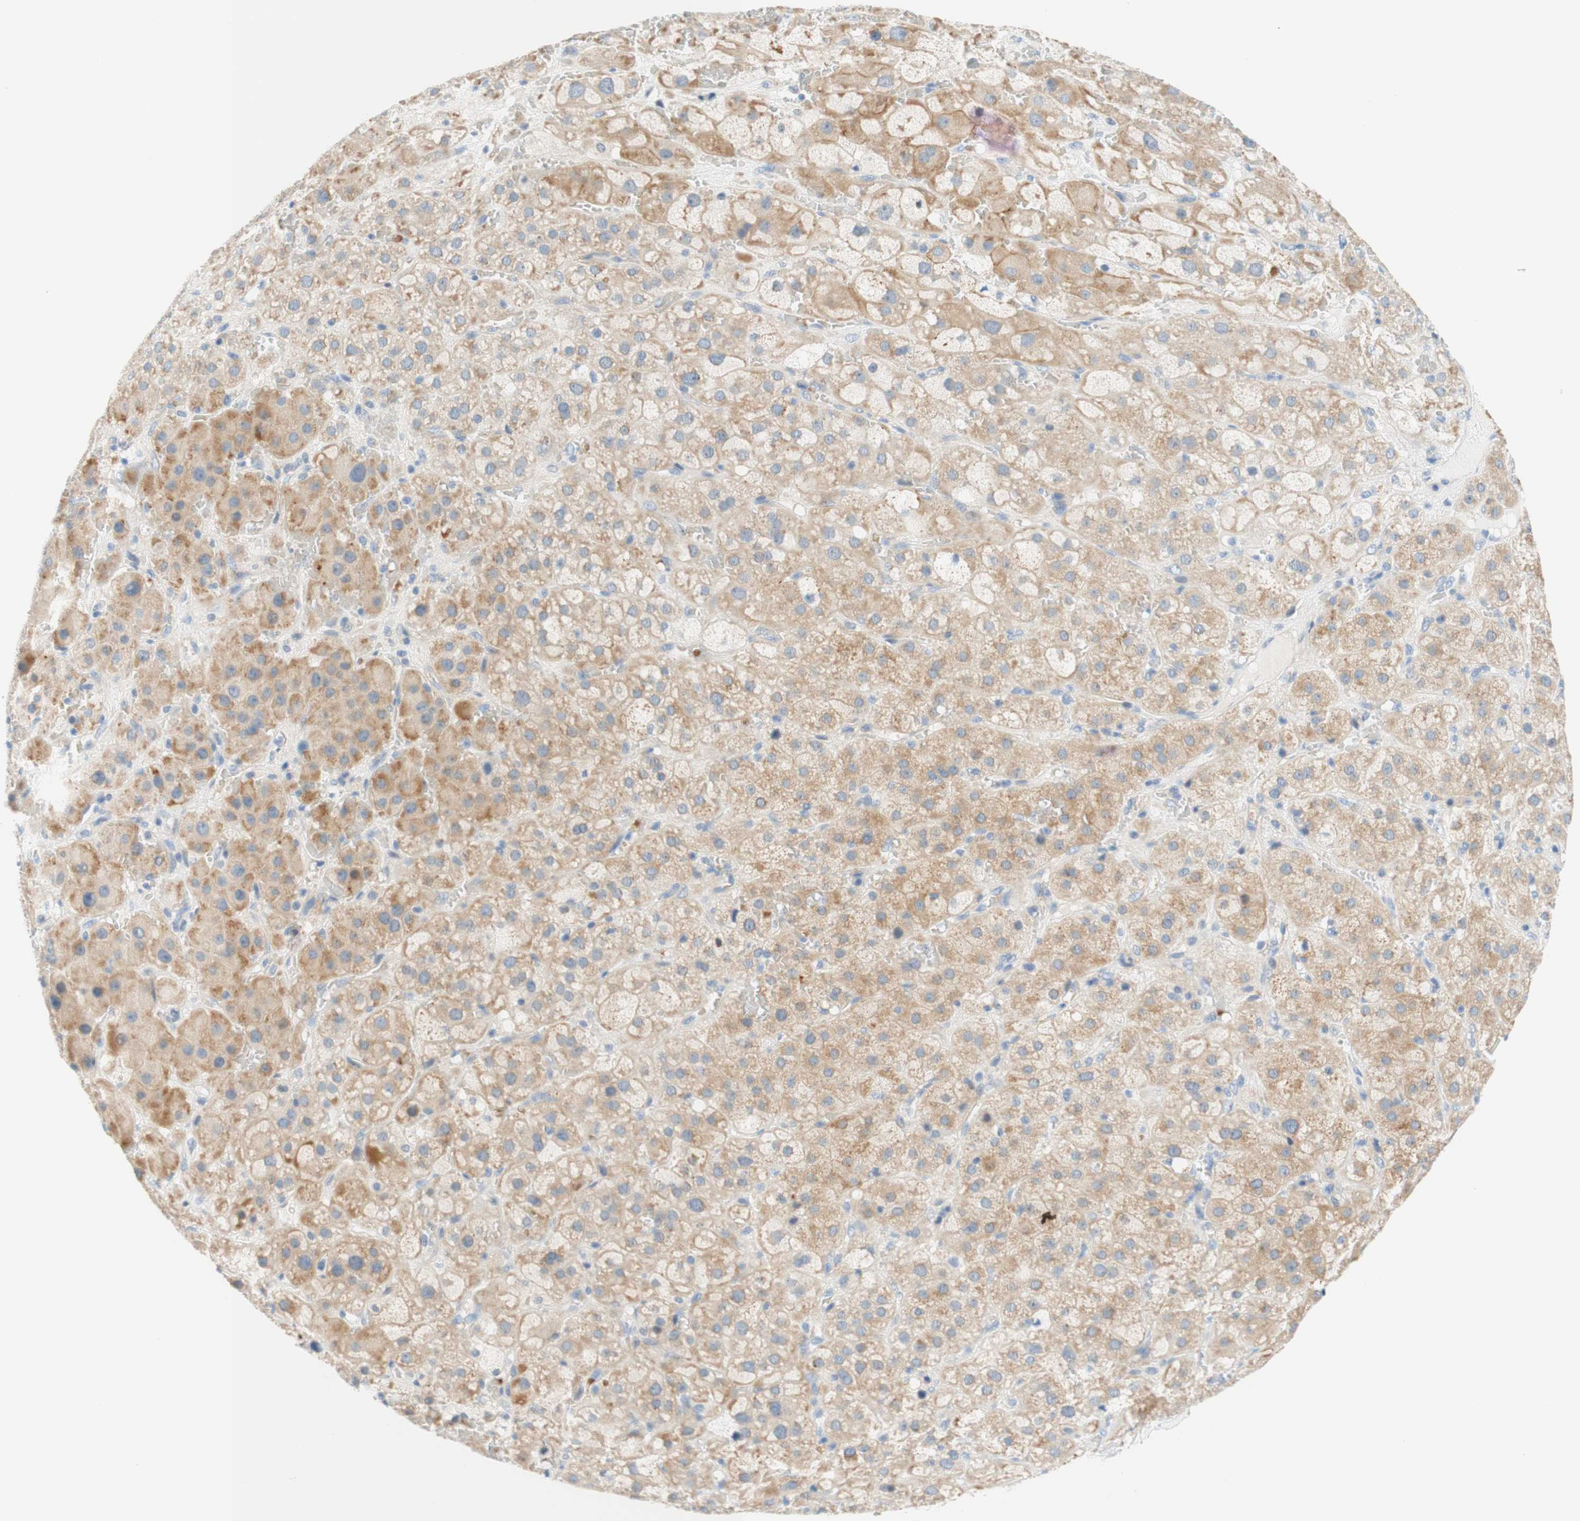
{"staining": {"intensity": "moderate", "quantity": "25%-75%", "location": "cytoplasmic/membranous"}, "tissue": "adrenal gland", "cell_type": "Glandular cells", "image_type": "normal", "snomed": [{"axis": "morphology", "description": "Normal tissue, NOS"}, {"axis": "topography", "description": "Adrenal gland"}], "caption": "About 25%-75% of glandular cells in normal adrenal gland demonstrate moderate cytoplasmic/membranous protein positivity as visualized by brown immunohistochemical staining.", "gene": "ENTREP2", "patient": {"sex": "female", "age": 47}}